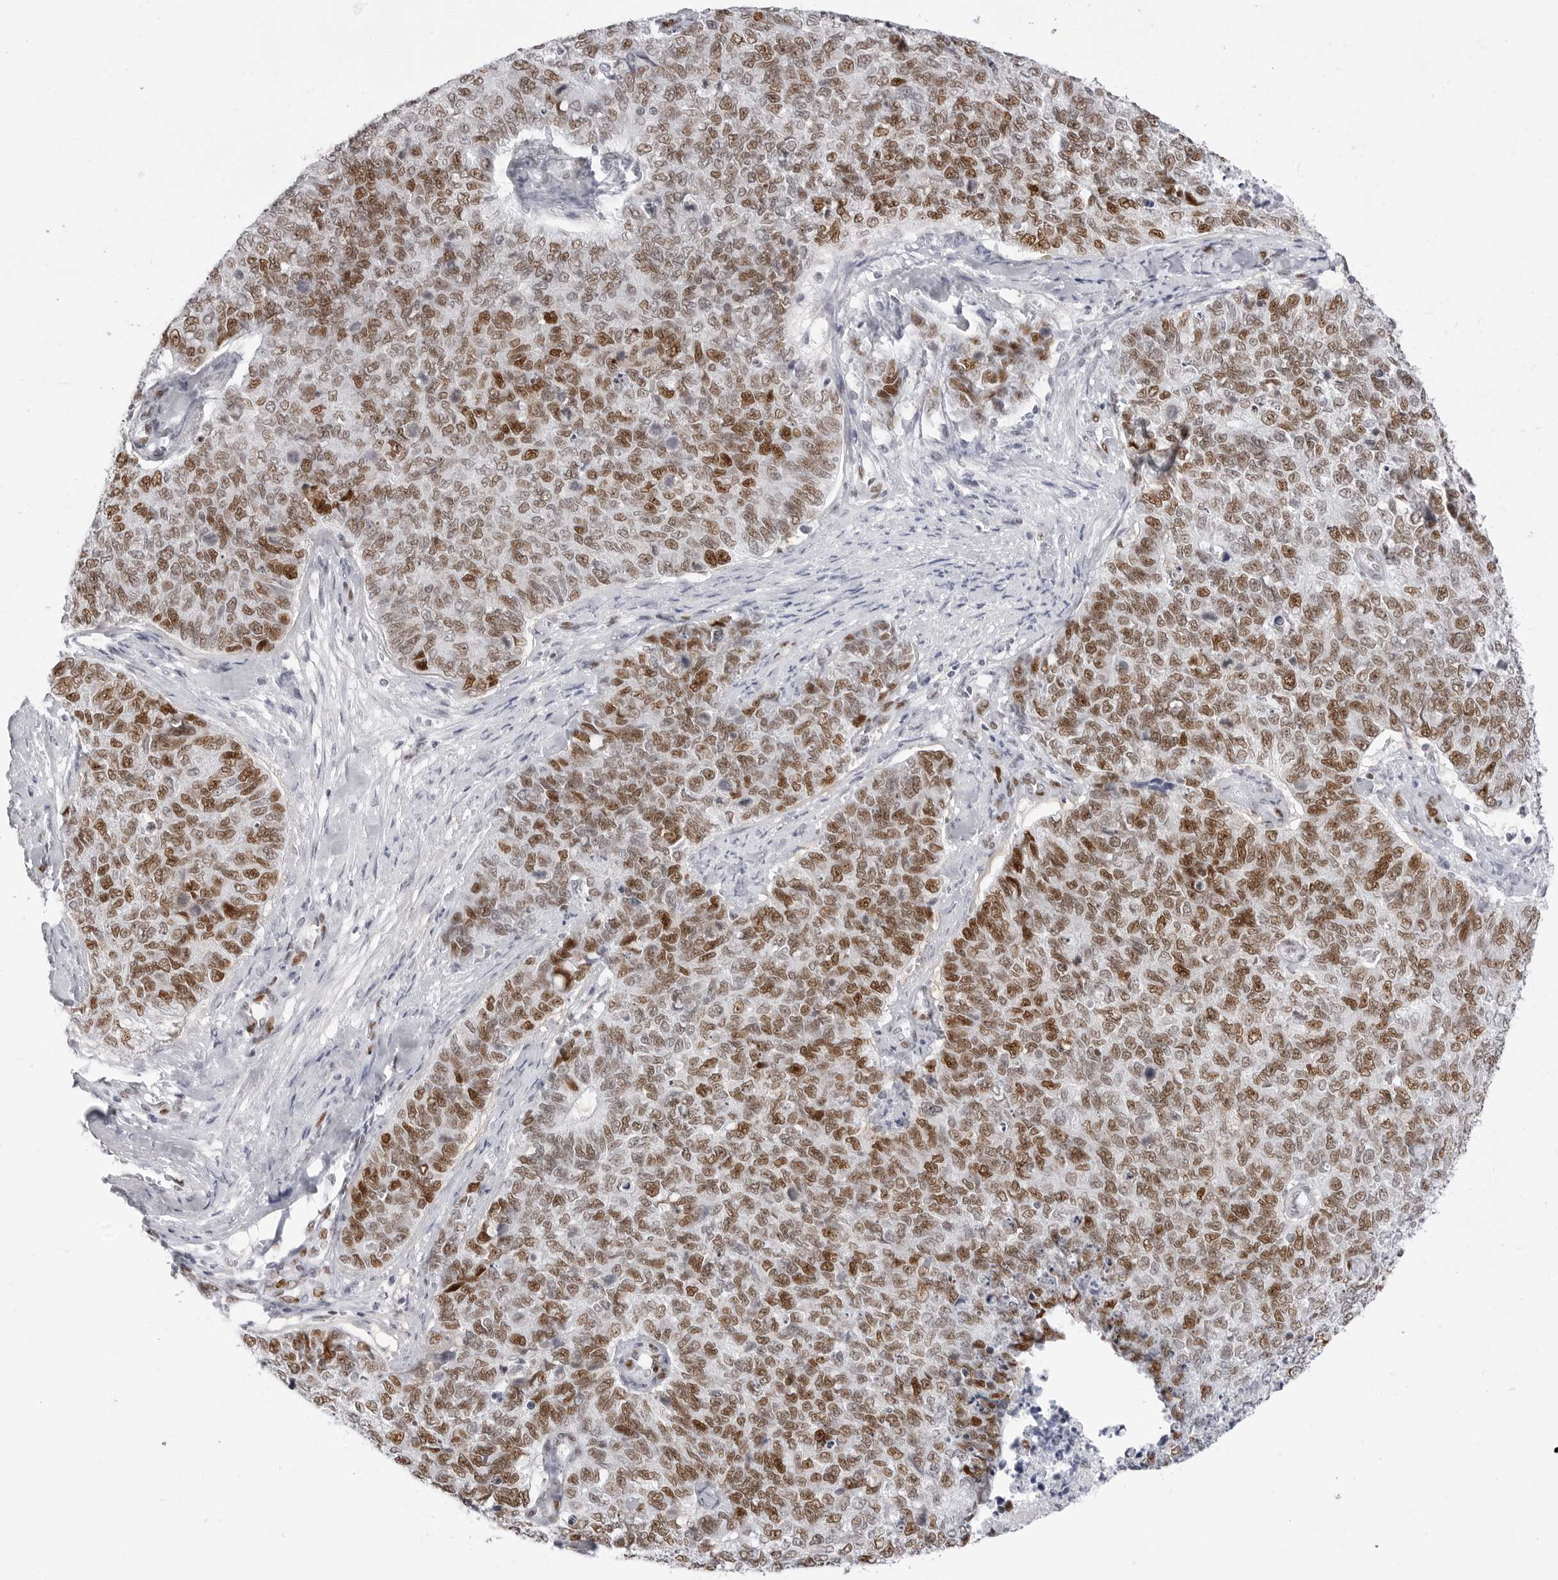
{"staining": {"intensity": "moderate", "quantity": ">75%", "location": "nuclear"}, "tissue": "cervical cancer", "cell_type": "Tumor cells", "image_type": "cancer", "snomed": [{"axis": "morphology", "description": "Squamous cell carcinoma, NOS"}, {"axis": "topography", "description": "Cervix"}], "caption": "IHC staining of cervical squamous cell carcinoma, which displays medium levels of moderate nuclear staining in approximately >75% of tumor cells indicating moderate nuclear protein staining. The staining was performed using DAB (brown) for protein detection and nuclei were counterstained in hematoxylin (blue).", "gene": "NASP", "patient": {"sex": "female", "age": 63}}